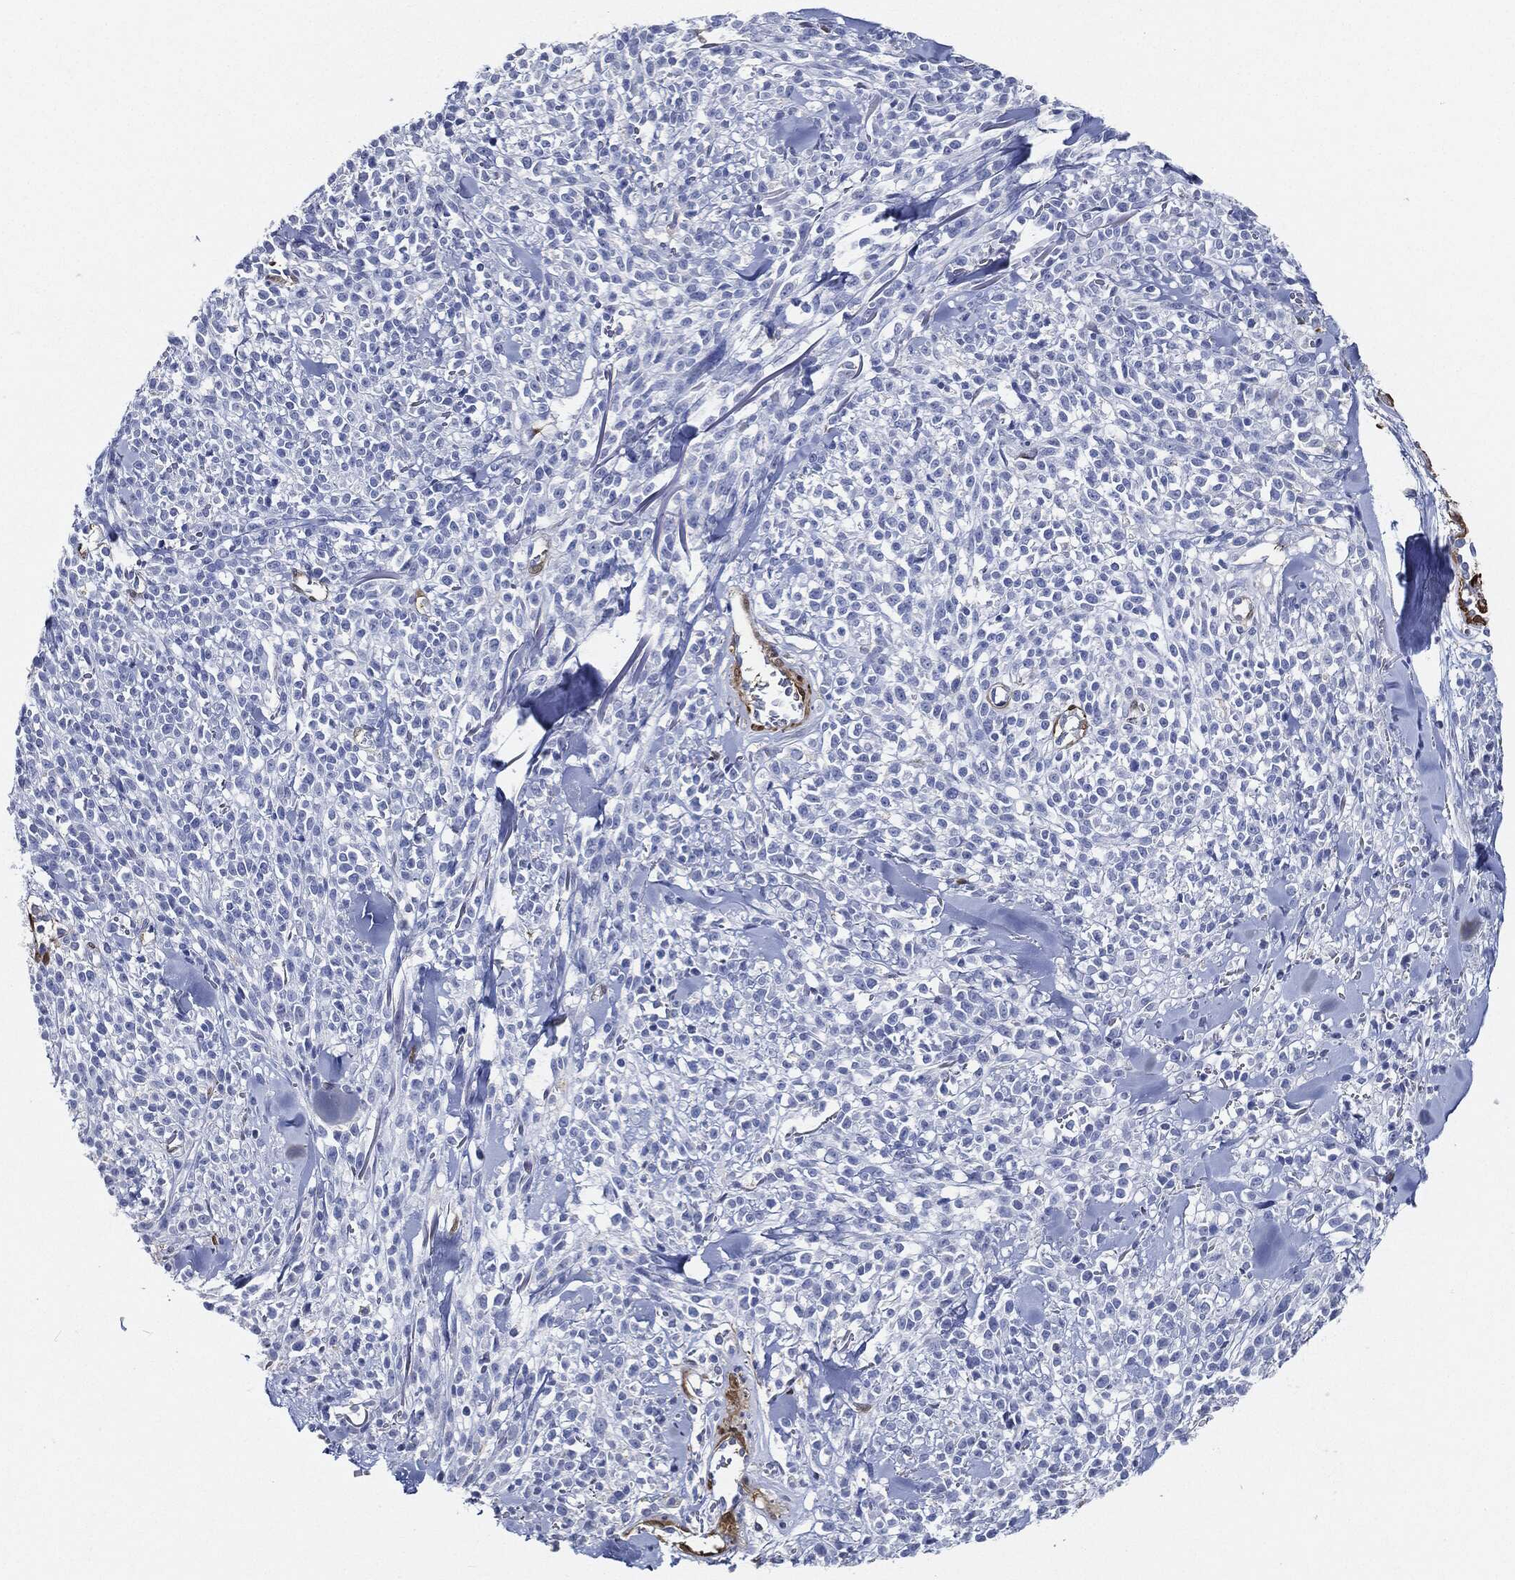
{"staining": {"intensity": "negative", "quantity": "none", "location": "none"}, "tissue": "melanoma", "cell_type": "Tumor cells", "image_type": "cancer", "snomed": [{"axis": "morphology", "description": "Malignant melanoma, NOS"}, {"axis": "topography", "description": "Skin"}, {"axis": "topography", "description": "Skin of trunk"}], "caption": "High magnification brightfield microscopy of malignant melanoma stained with DAB (3,3'-diaminobenzidine) (brown) and counterstained with hematoxylin (blue): tumor cells show no significant staining.", "gene": "TAGLN", "patient": {"sex": "male", "age": 74}}